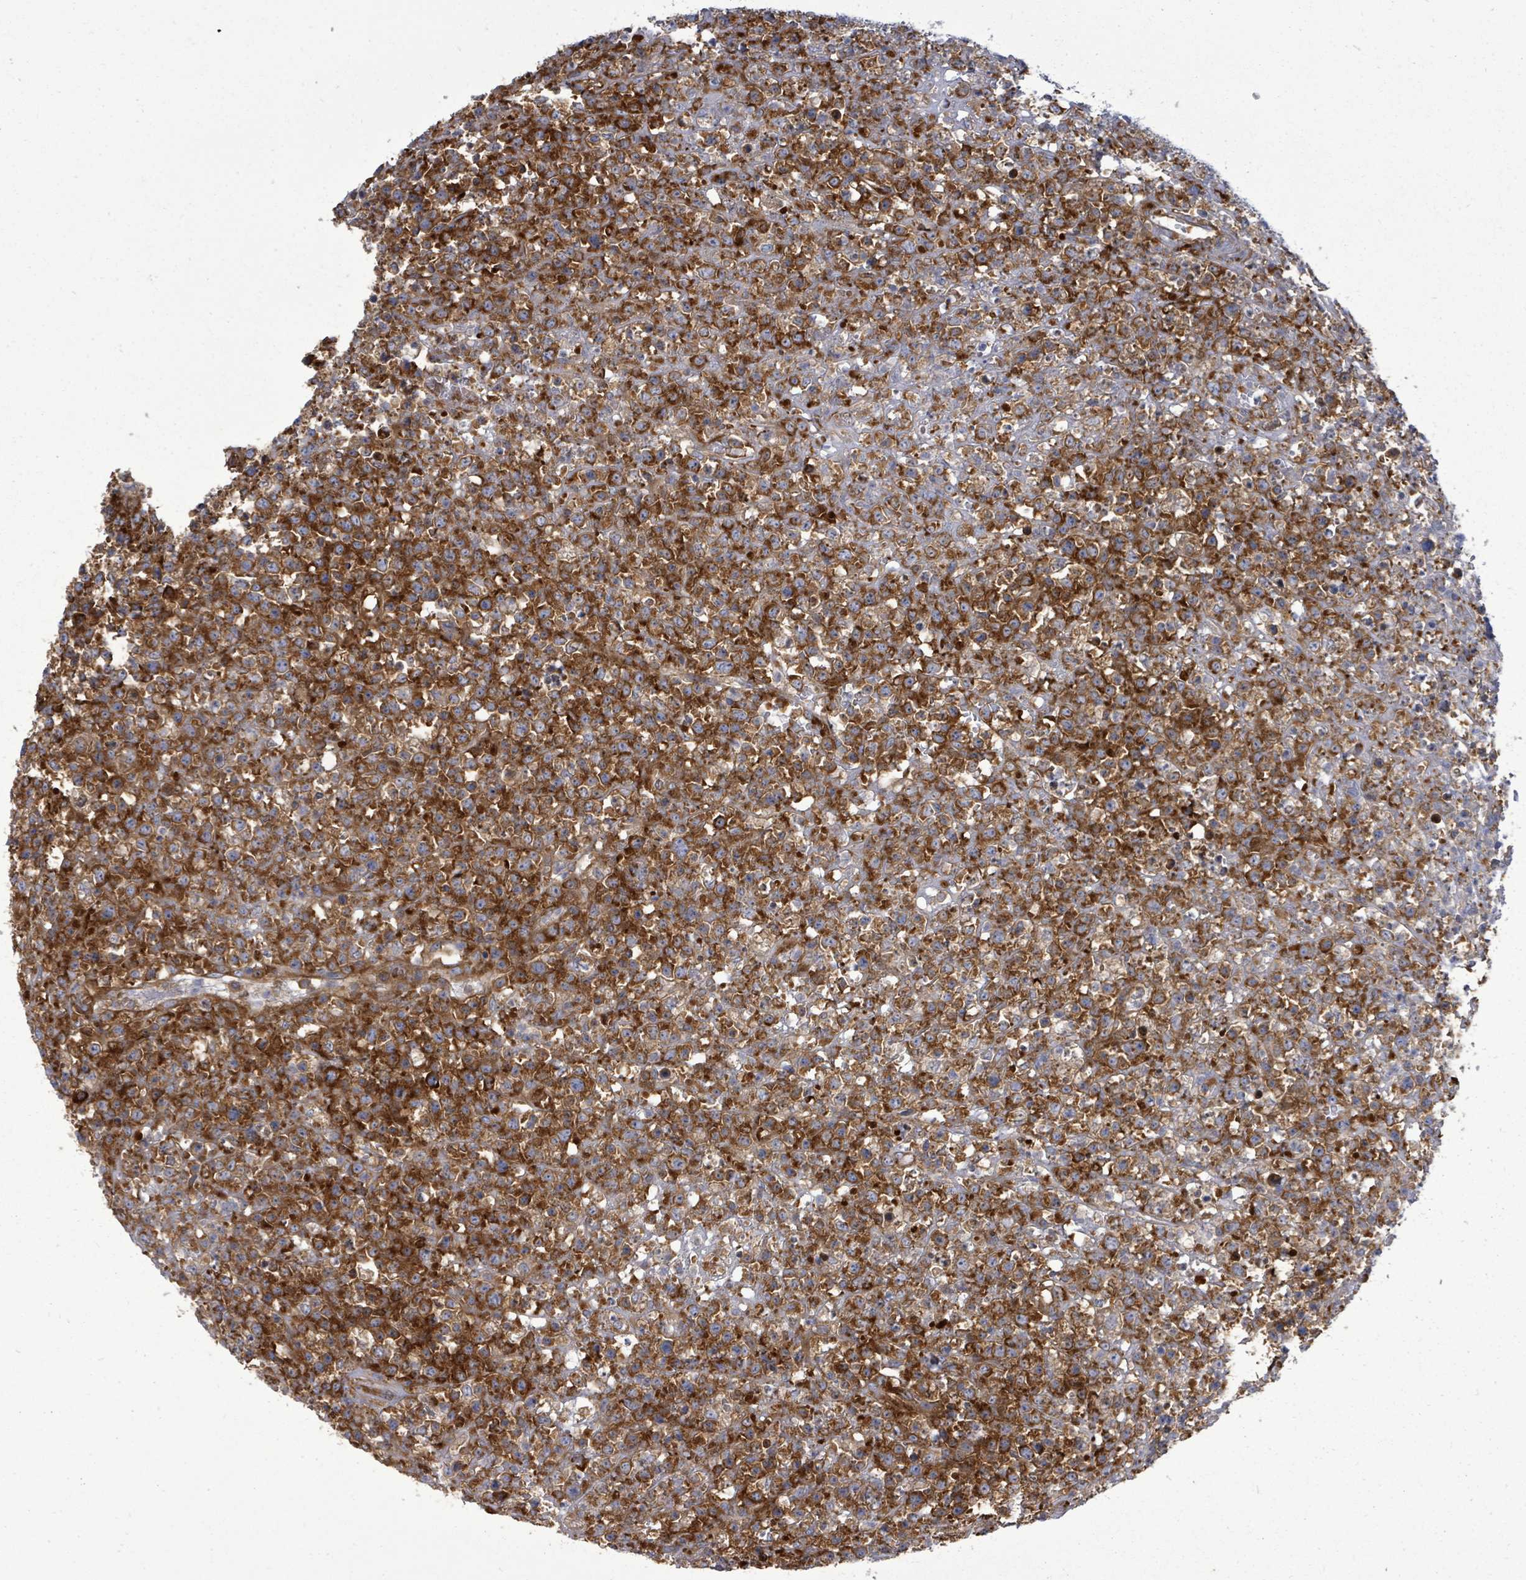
{"staining": {"intensity": "strong", "quantity": ">75%", "location": "cytoplasmic/membranous"}, "tissue": "lymphoma", "cell_type": "Tumor cells", "image_type": "cancer", "snomed": [{"axis": "morphology", "description": "Malignant lymphoma, non-Hodgkin's type, High grade"}, {"axis": "topography", "description": "Colon"}], "caption": "The immunohistochemical stain shows strong cytoplasmic/membranous positivity in tumor cells of lymphoma tissue.", "gene": "EIF3C", "patient": {"sex": "female", "age": 53}}